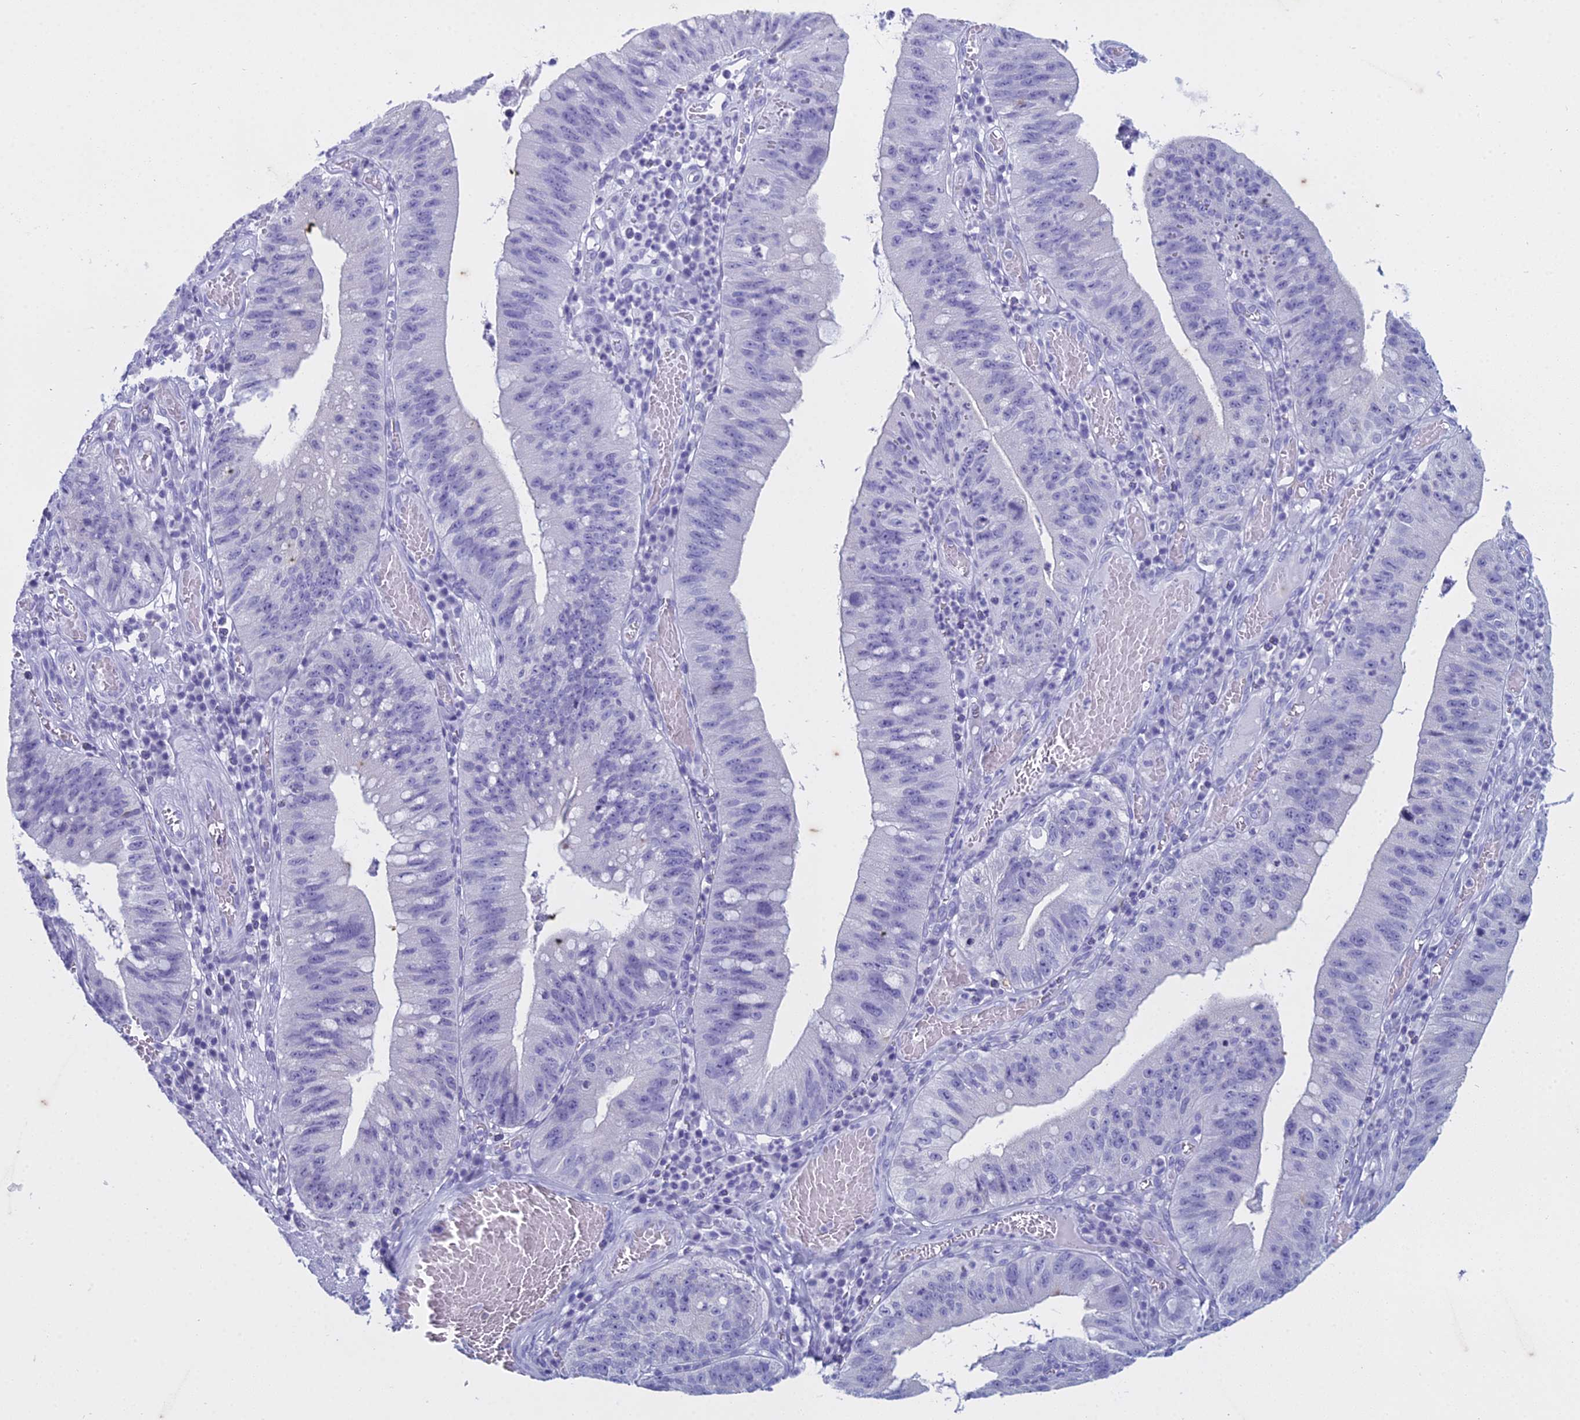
{"staining": {"intensity": "negative", "quantity": "none", "location": "none"}, "tissue": "stomach cancer", "cell_type": "Tumor cells", "image_type": "cancer", "snomed": [{"axis": "morphology", "description": "Adenocarcinoma, NOS"}, {"axis": "topography", "description": "Stomach"}], "caption": "Immunohistochemistry of human stomach cancer exhibits no staining in tumor cells.", "gene": "HMGB4", "patient": {"sex": "male", "age": 59}}